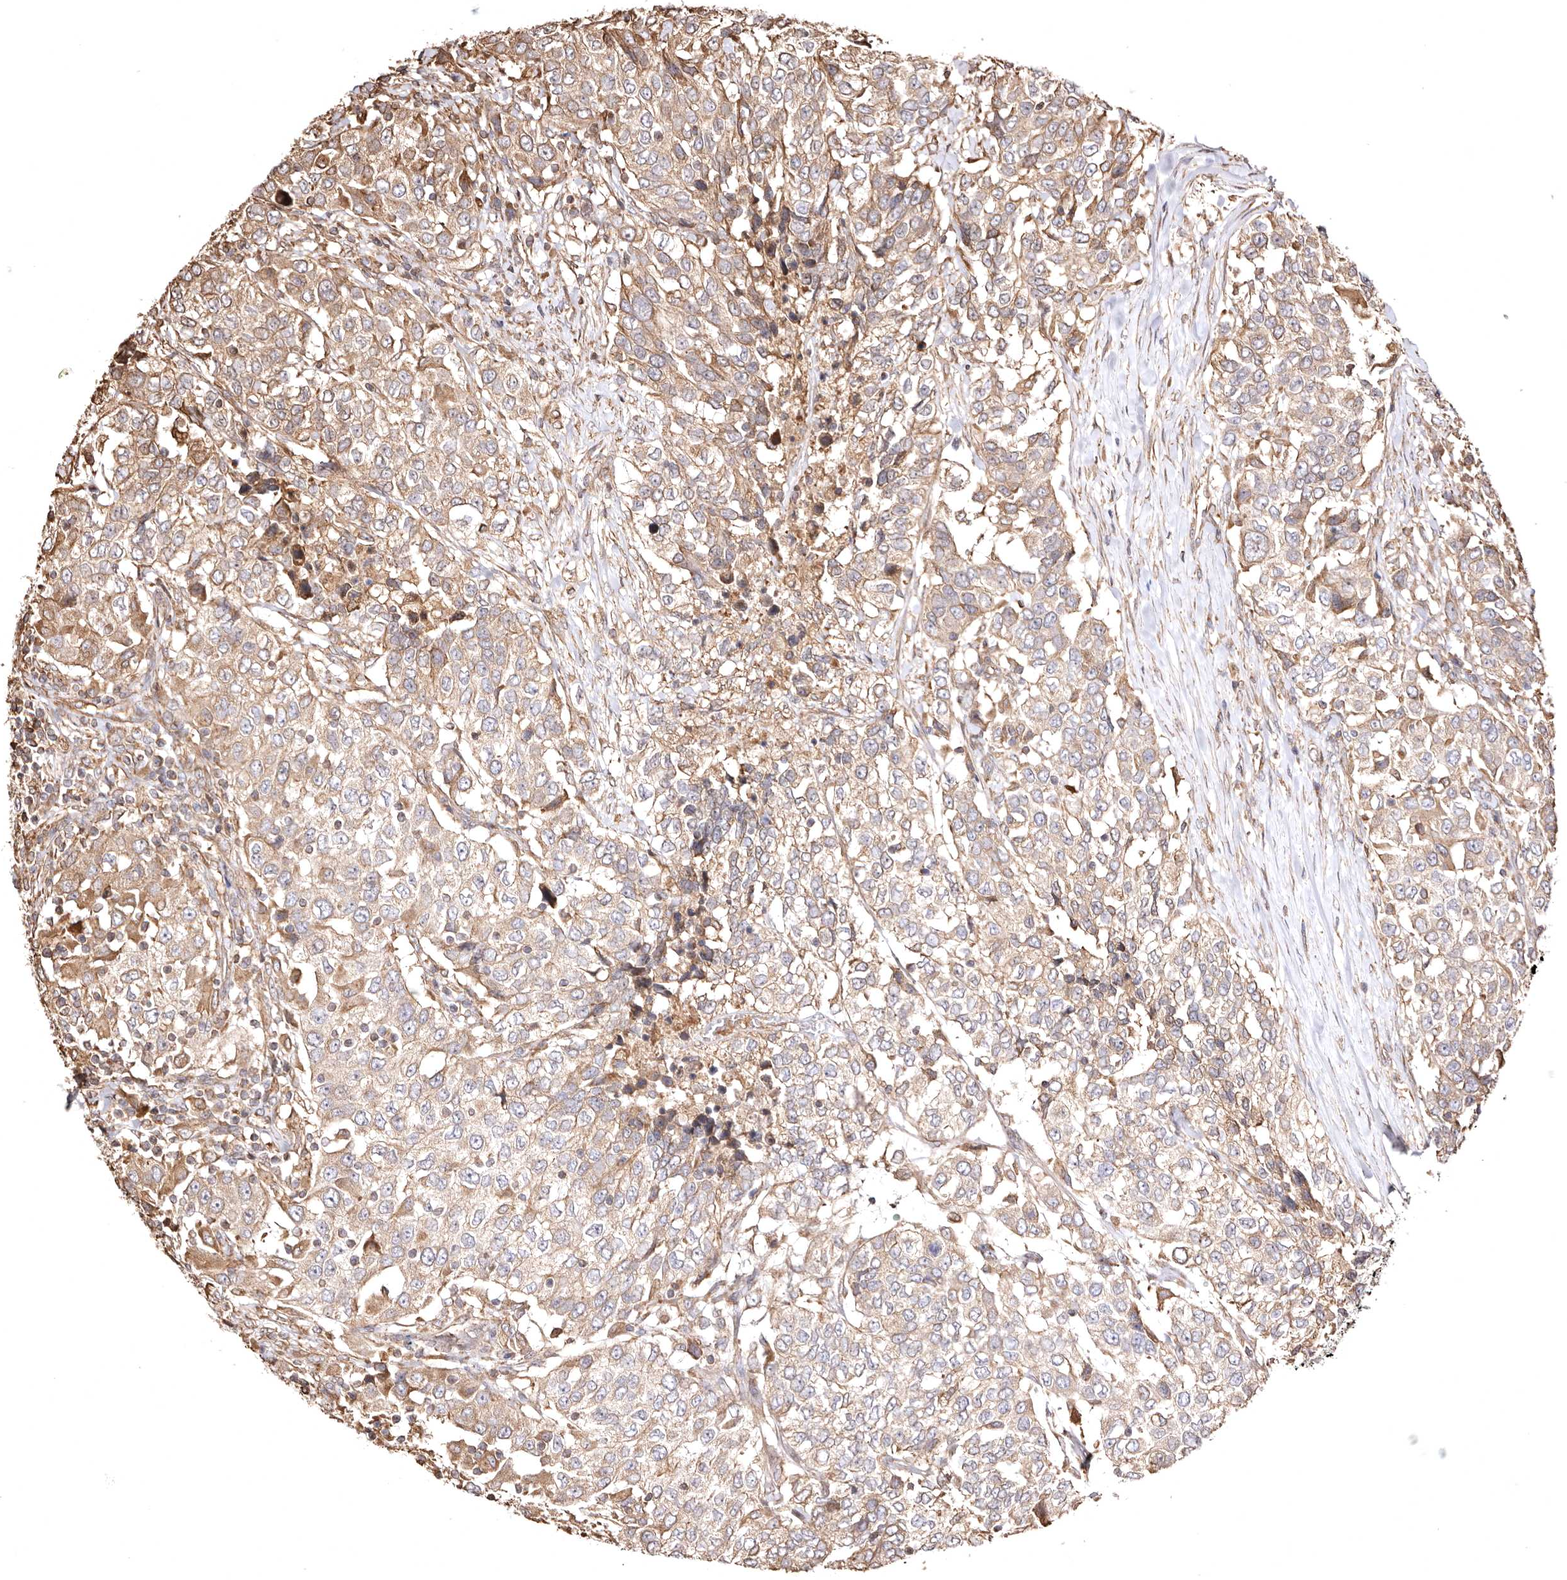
{"staining": {"intensity": "moderate", "quantity": ">75%", "location": "cytoplasmic/membranous"}, "tissue": "urothelial cancer", "cell_type": "Tumor cells", "image_type": "cancer", "snomed": [{"axis": "morphology", "description": "Urothelial carcinoma, High grade"}, {"axis": "topography", "description": "Urinary bladder"}], "caption": "Urothelial cancer stained with a protein marker displays moderate staining in tumor cells.", "gene": "MACC1", "patient": {"sex": "female", "age": 80}}